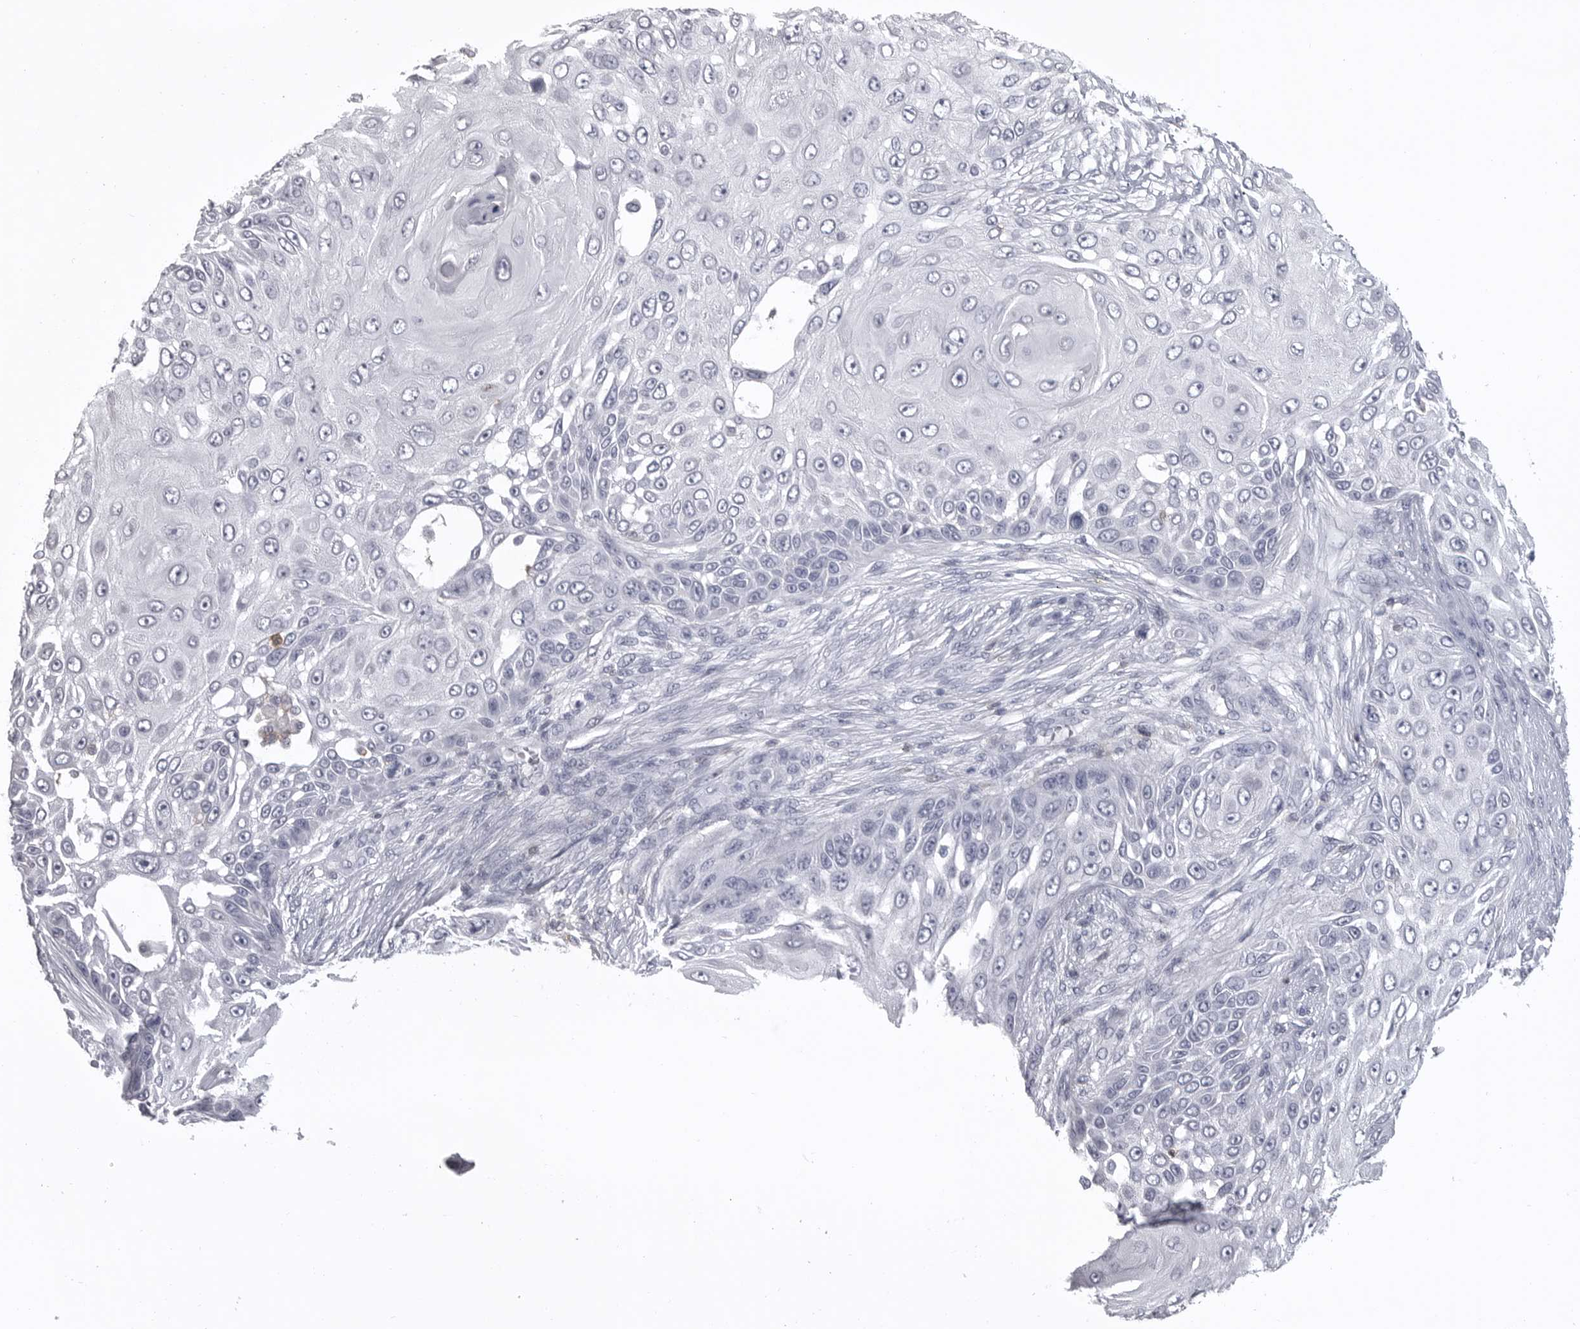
{"staining": {"intensity": "negative", "quantity": "none", "location": "none"}, "tissue": "skin cancer", "cell_type": "Tumor cells", "image_type": "cancer", "snomed": [{"axis": "morphology", "description": "Squamous cell carcinoma, NOS"}, {"axis": "topography", "description": "Skin"}], "caption": "Tumor cells show no significant expression in squamous cell carcinoma (skin). The staining was performed using DAB (3,3'-diaminobenzidine) to visualize the protein expression in brown, while the nuclei were stained in blue with hematoxylin (Magnification: 20x).", "gene": "ITGAL", "patient": {"sex": "female", "age": 44}}